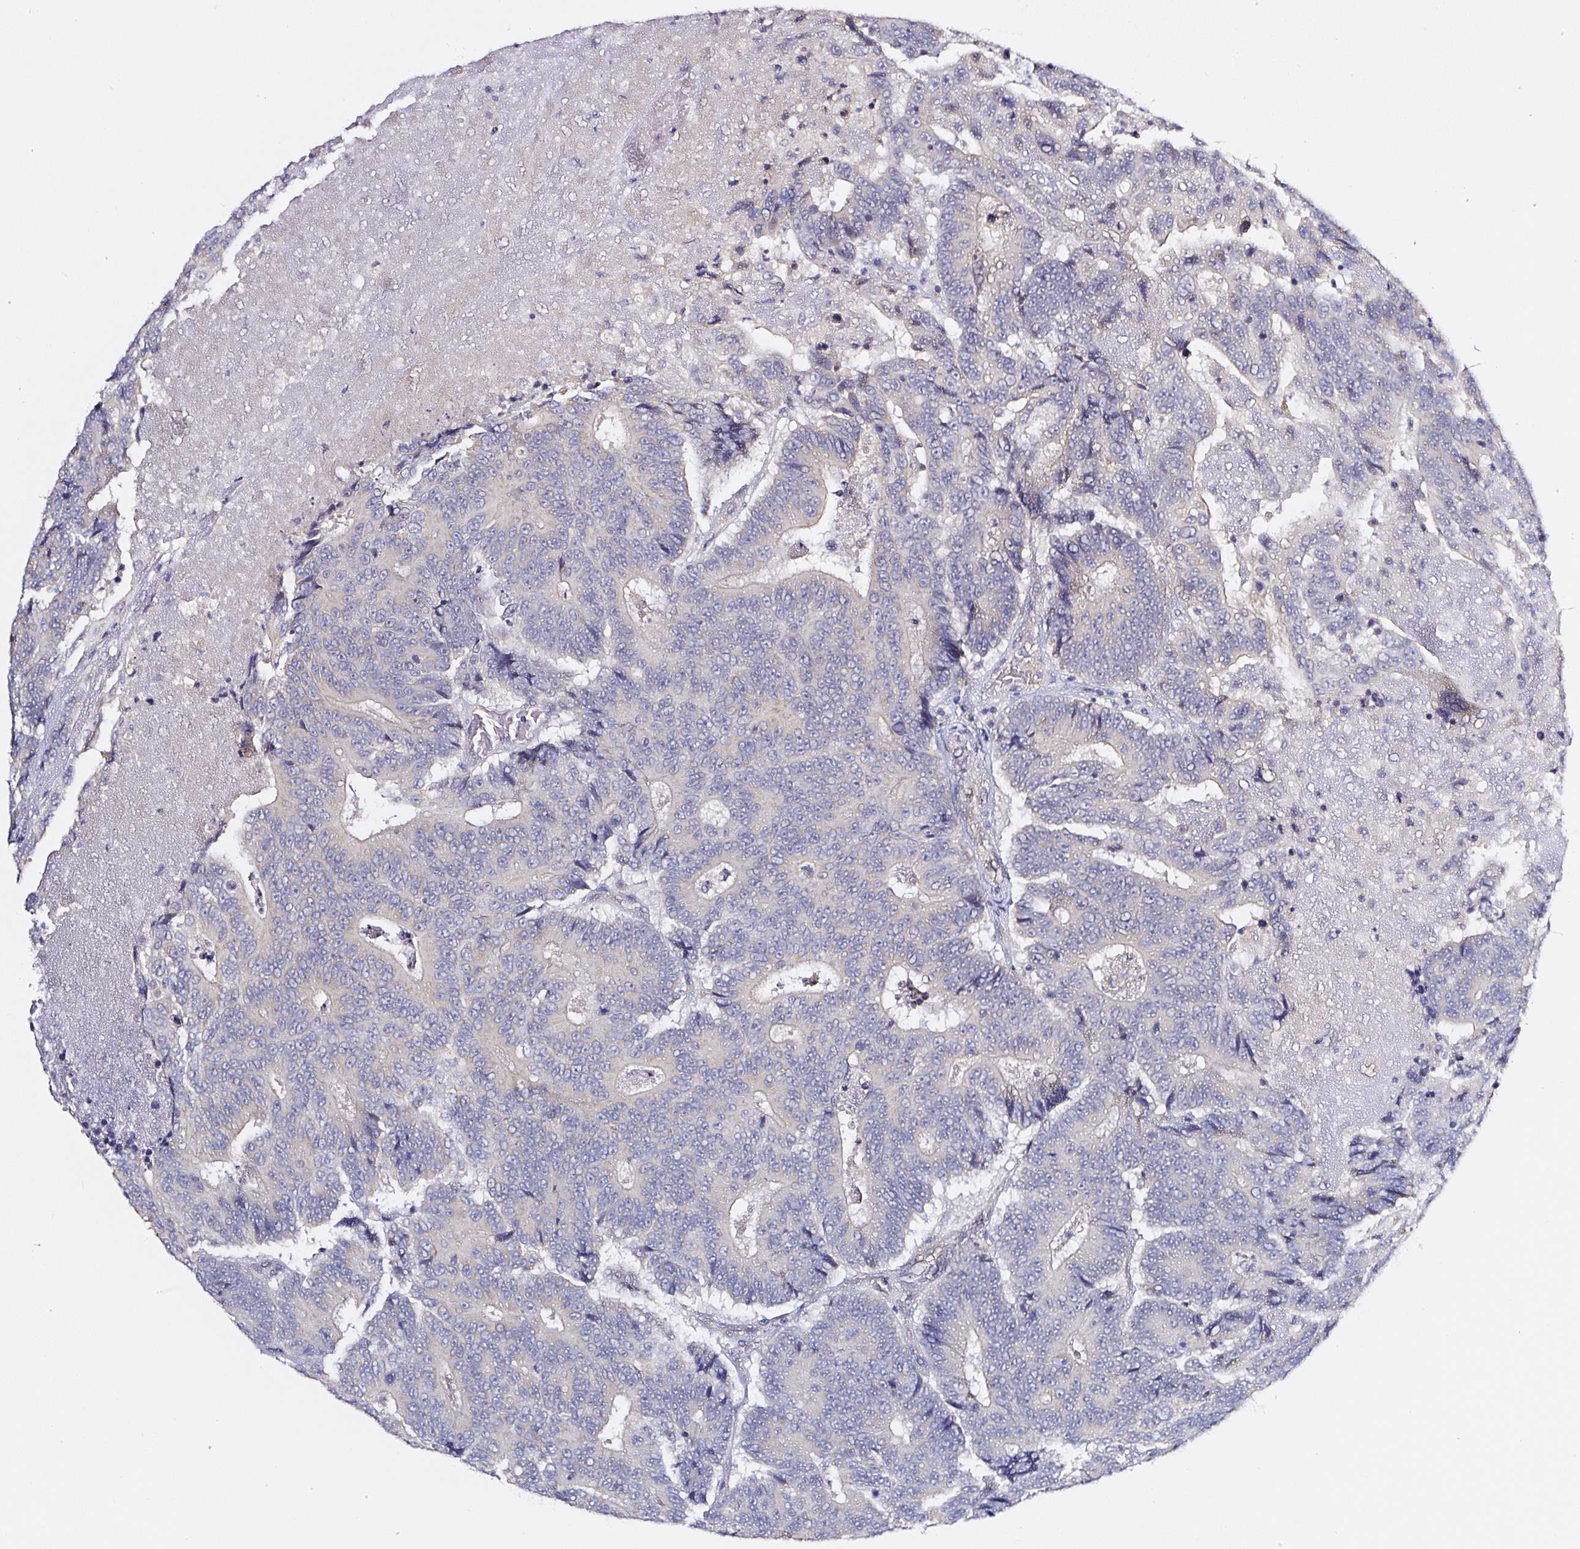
{"staining": {"intensity": "negative", "quantity": "none", "location": "none"}, "tissue": "colorectal cancer", "cell_type": "Tumor cells", "image_type": "cancer", "snomed": [{"axis": "morphology", "description": "Adenocarcinoma, NOS"}, {"axis": "topography", "description": "Colon"}], "caption": "The image shows no significant expression in tumor cells of colorectal cancer.", "gene": "PRKAA2", "patient": {"sex": "male", "age": 83}}